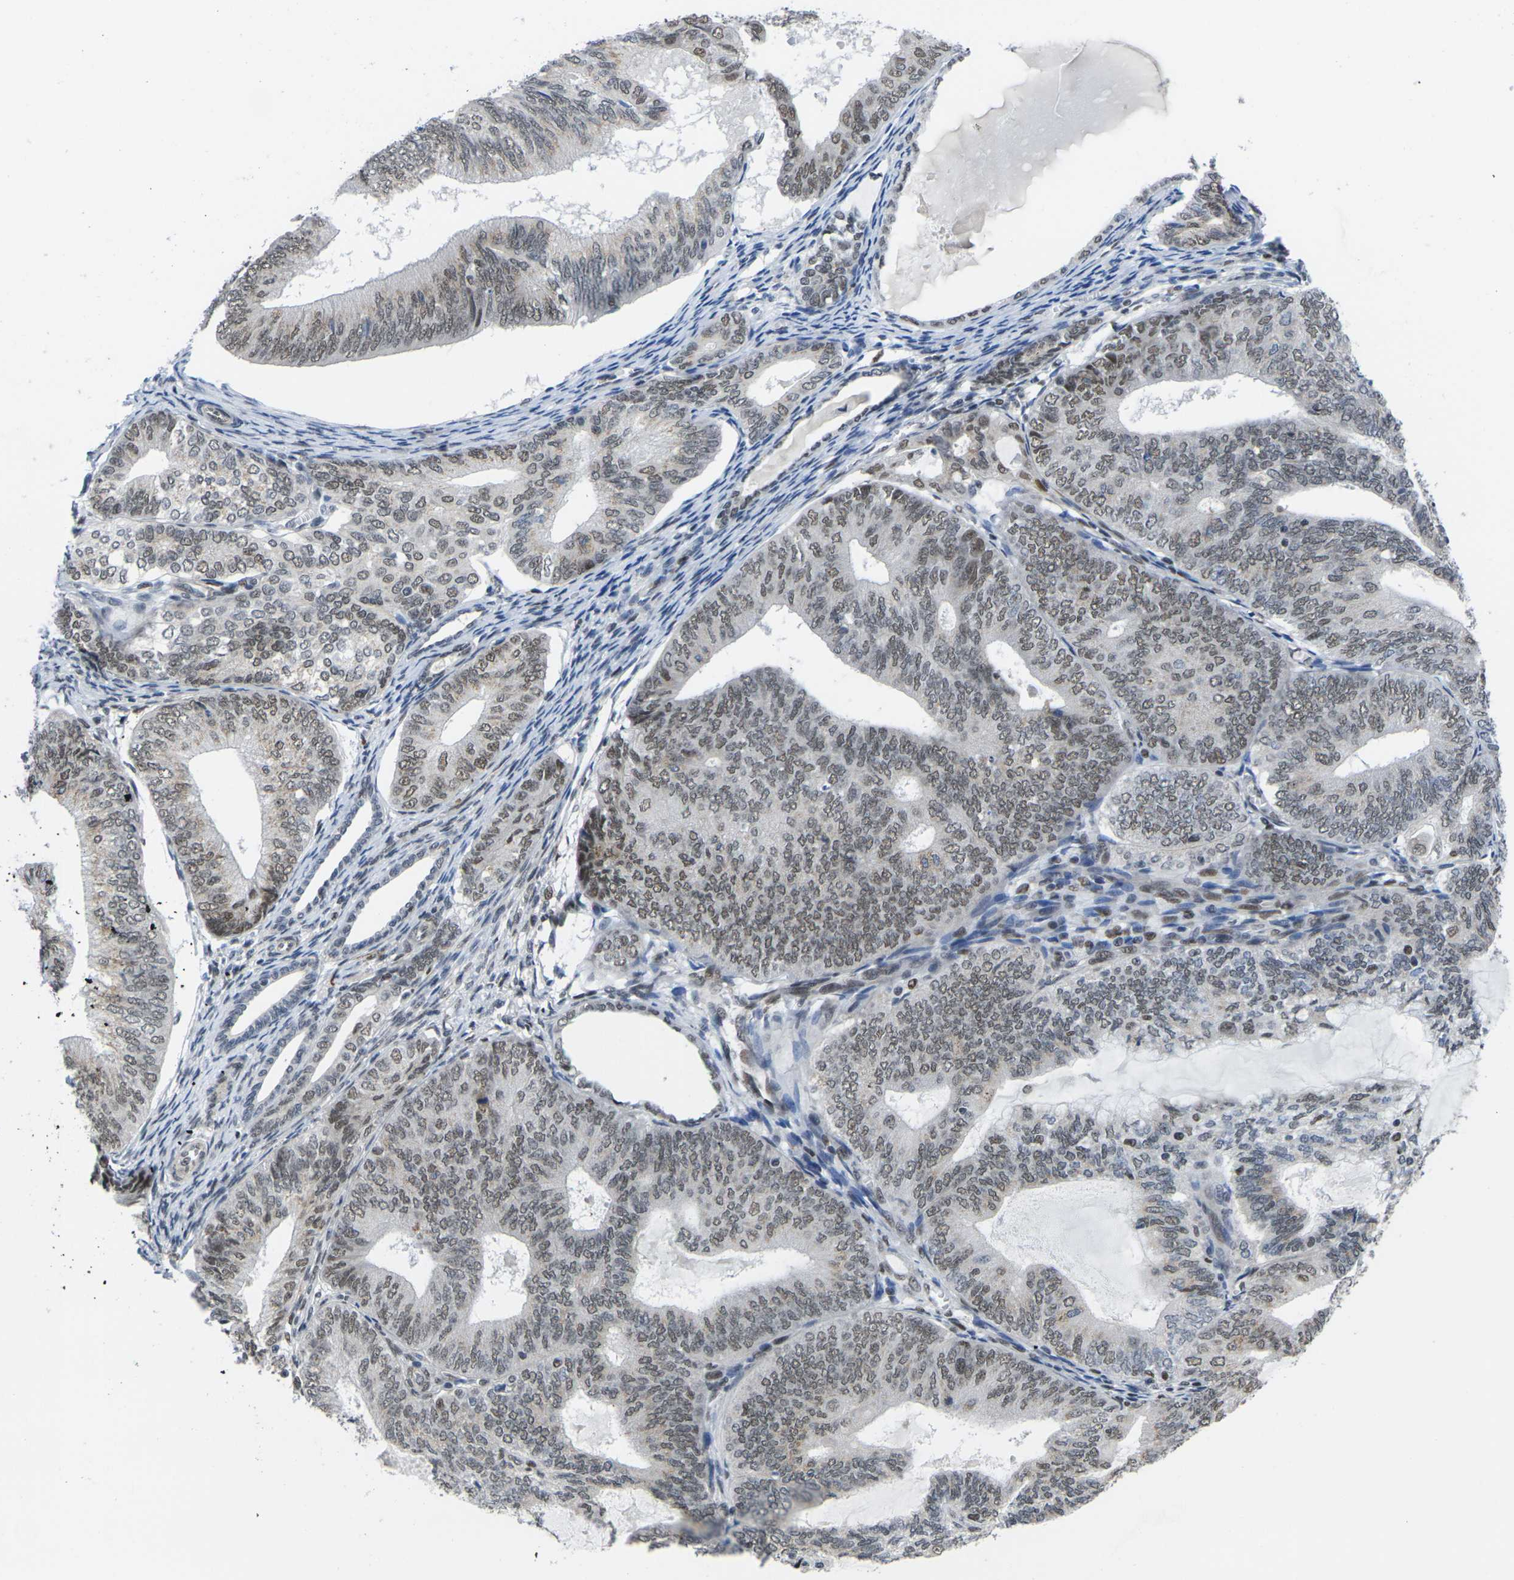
{"staining": {"intensity": "moderate", "quantity": ">75%", "location": "nuclear"}, "tissue": "endometrial cancer", "cell_type": "Tumor cells", "image_type": "cancer", "snomed": [{"axis": "morphology", "description": "Adenocarcinoma, NOS"}, {"axis": "topography", "description": "Endometrium"}], "caption": "An image of adenocarcinoma (endometrial) stained for a protein shows moderate nuclear brown staining in tumor cells.", "gene": "RBM7", "patient": {"sex": "female", "age": 81}}